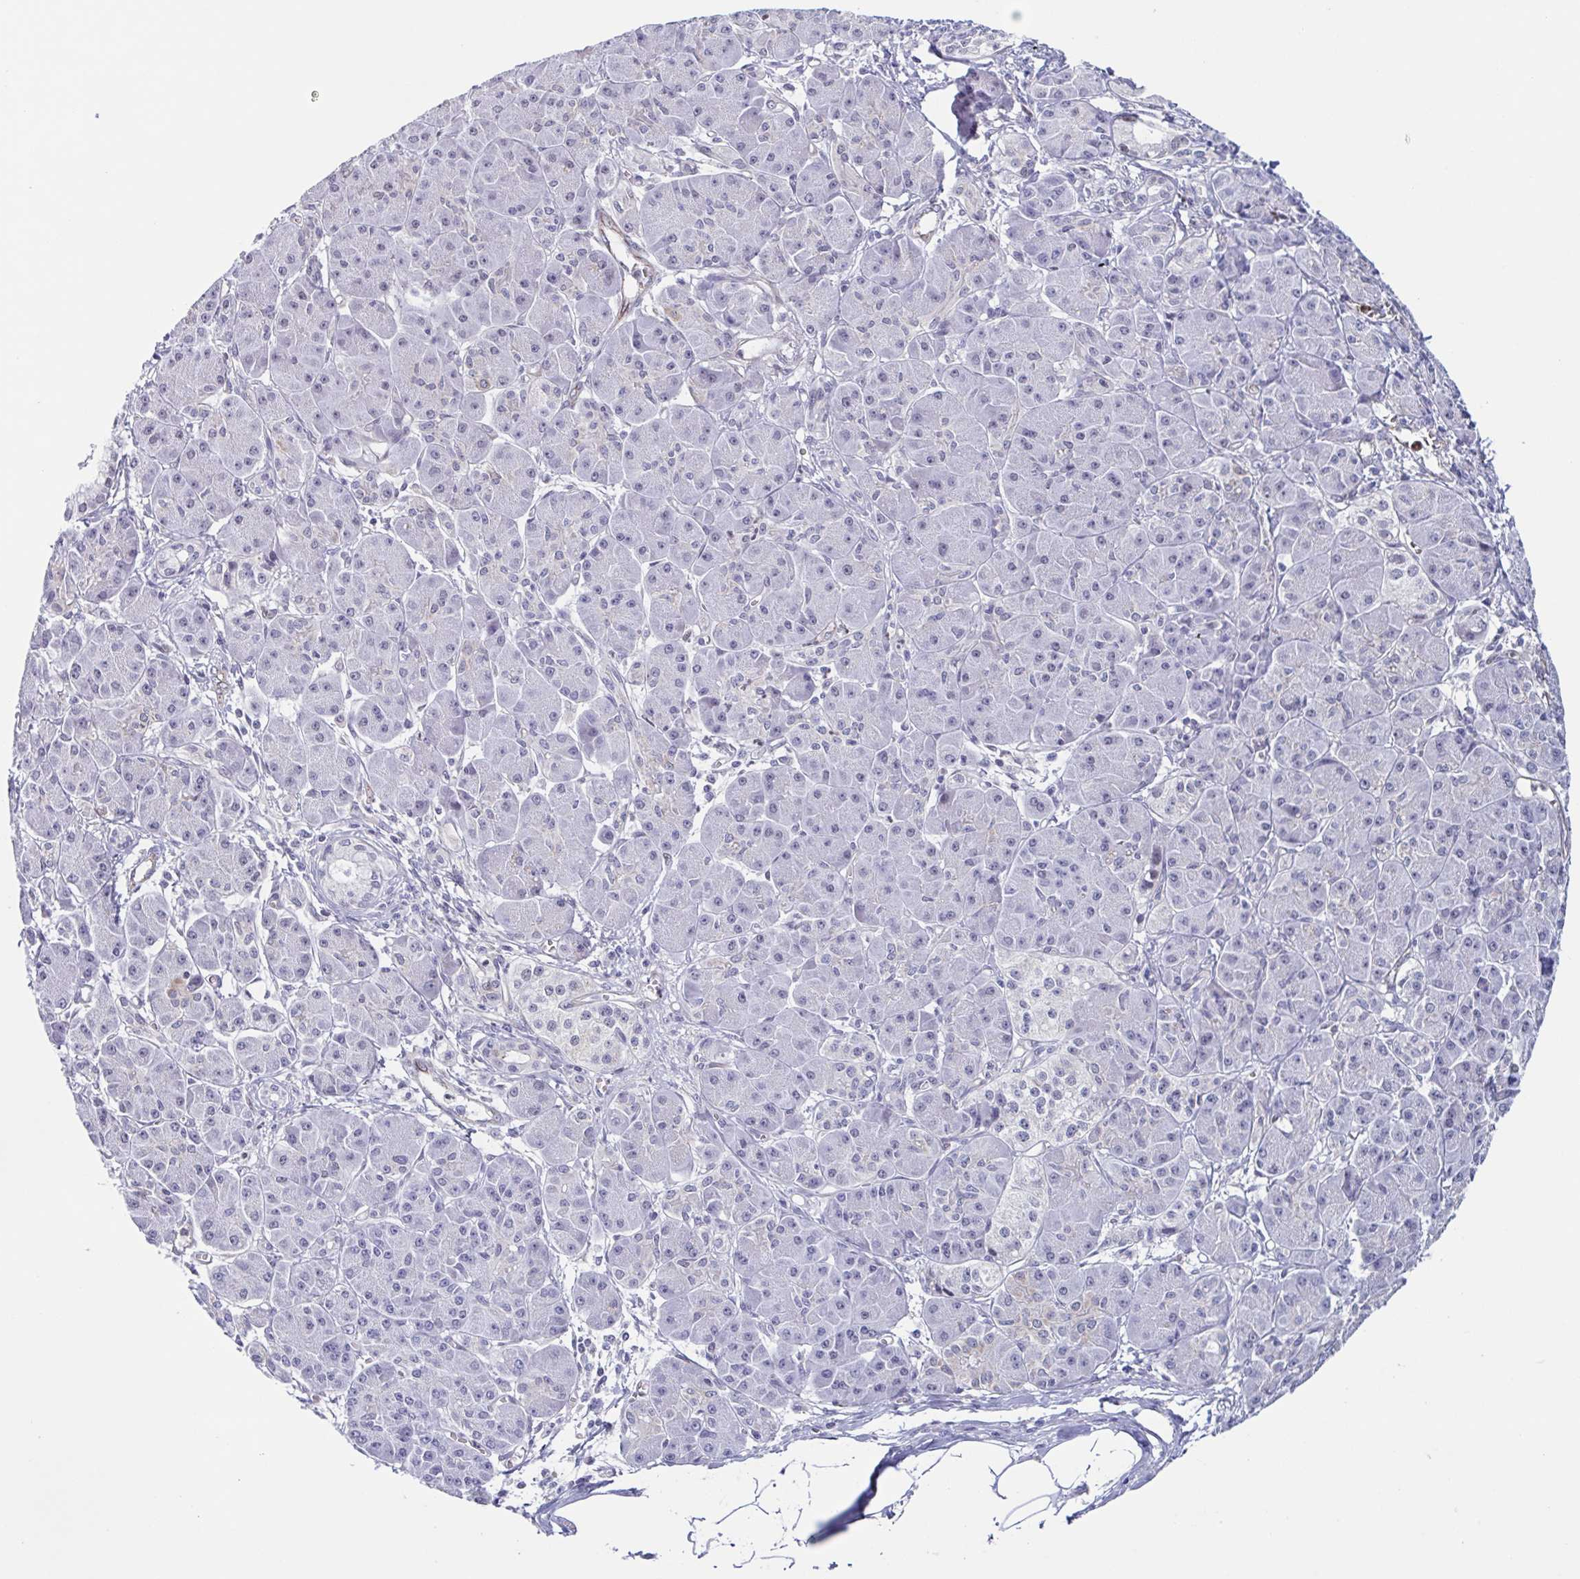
{"staining": {"intensity": "negative", "quantity": "none", "location": "none"}, "tissue": "pancreatic cancer", "cell_type": "Tumor cells", "image_type": "cancer", "snomed": [{"axis": "morphology", "description": "Adenocarcinoma, NOS"}, {"axis": "topography", "description": "Pancreas"}], "caption": "This is a image of immunohistochemistry (IHC) staining of pancreatic cancer, which shows no expression in tumor cells. (DAB IHC with hematoxylin counter stain).", "gene": "PBOV1", "patient": {"sex": "male", "age": 70}}